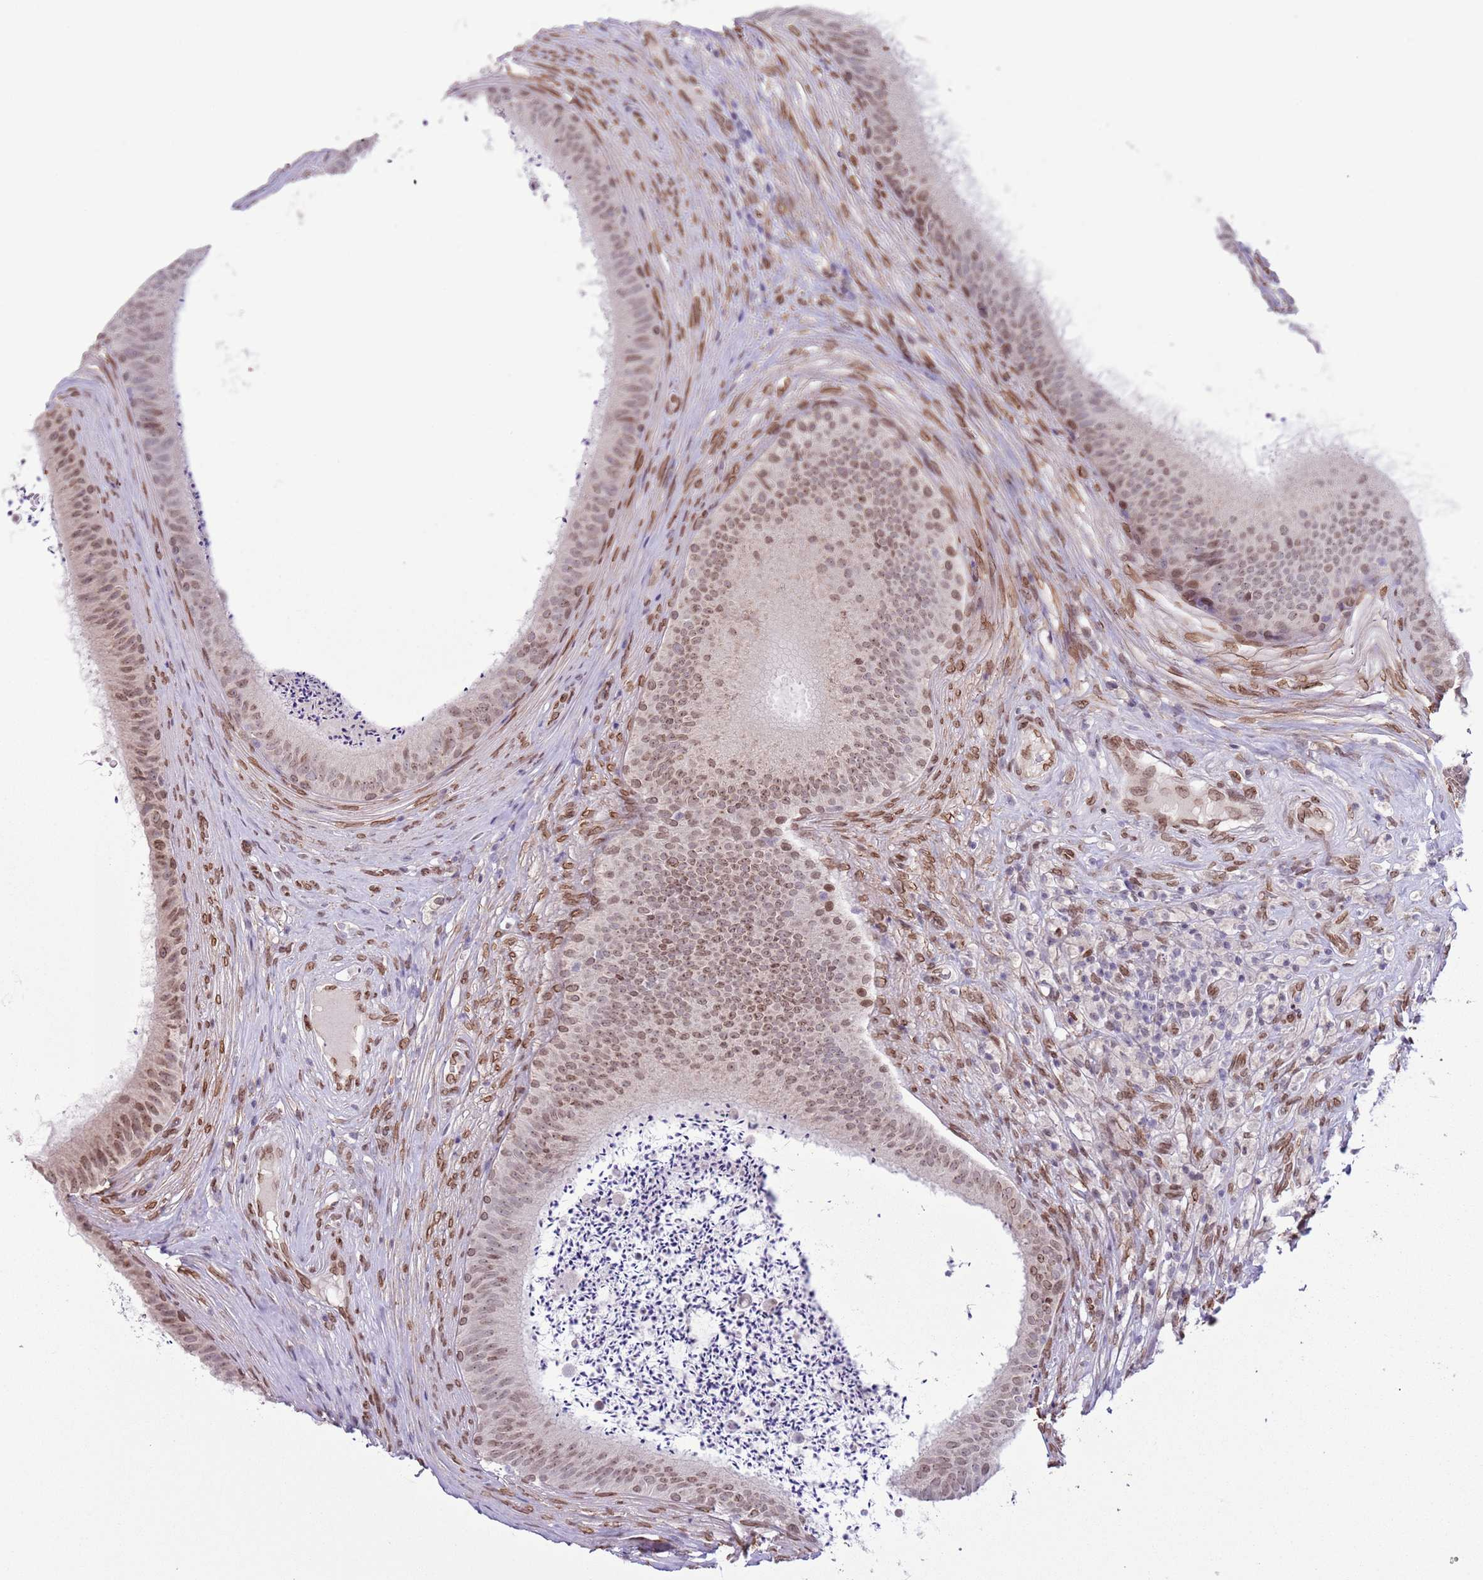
{"staining": {"intensity": "moderate", "quantity": ">75%", "location": "nuclear"}, "tissue": "epididymis", "cell_type": "Glandular cells", "image_type": "normal", "snomed": [{"axis": "morphology", "description": "Normal tissue, NOS"}, {"axis": "topography", "description": "Testis"}, {"axis": "topography", "description": "Epididymis"}], "caption": "Unremarkable epididymis was stained to show a protein in brown. There is medium levels of moderate nuclear staining in approximately >75% of glandular cells.", "gene": "ZGLP1", "patient": {"sex": "male", "age": 41}}